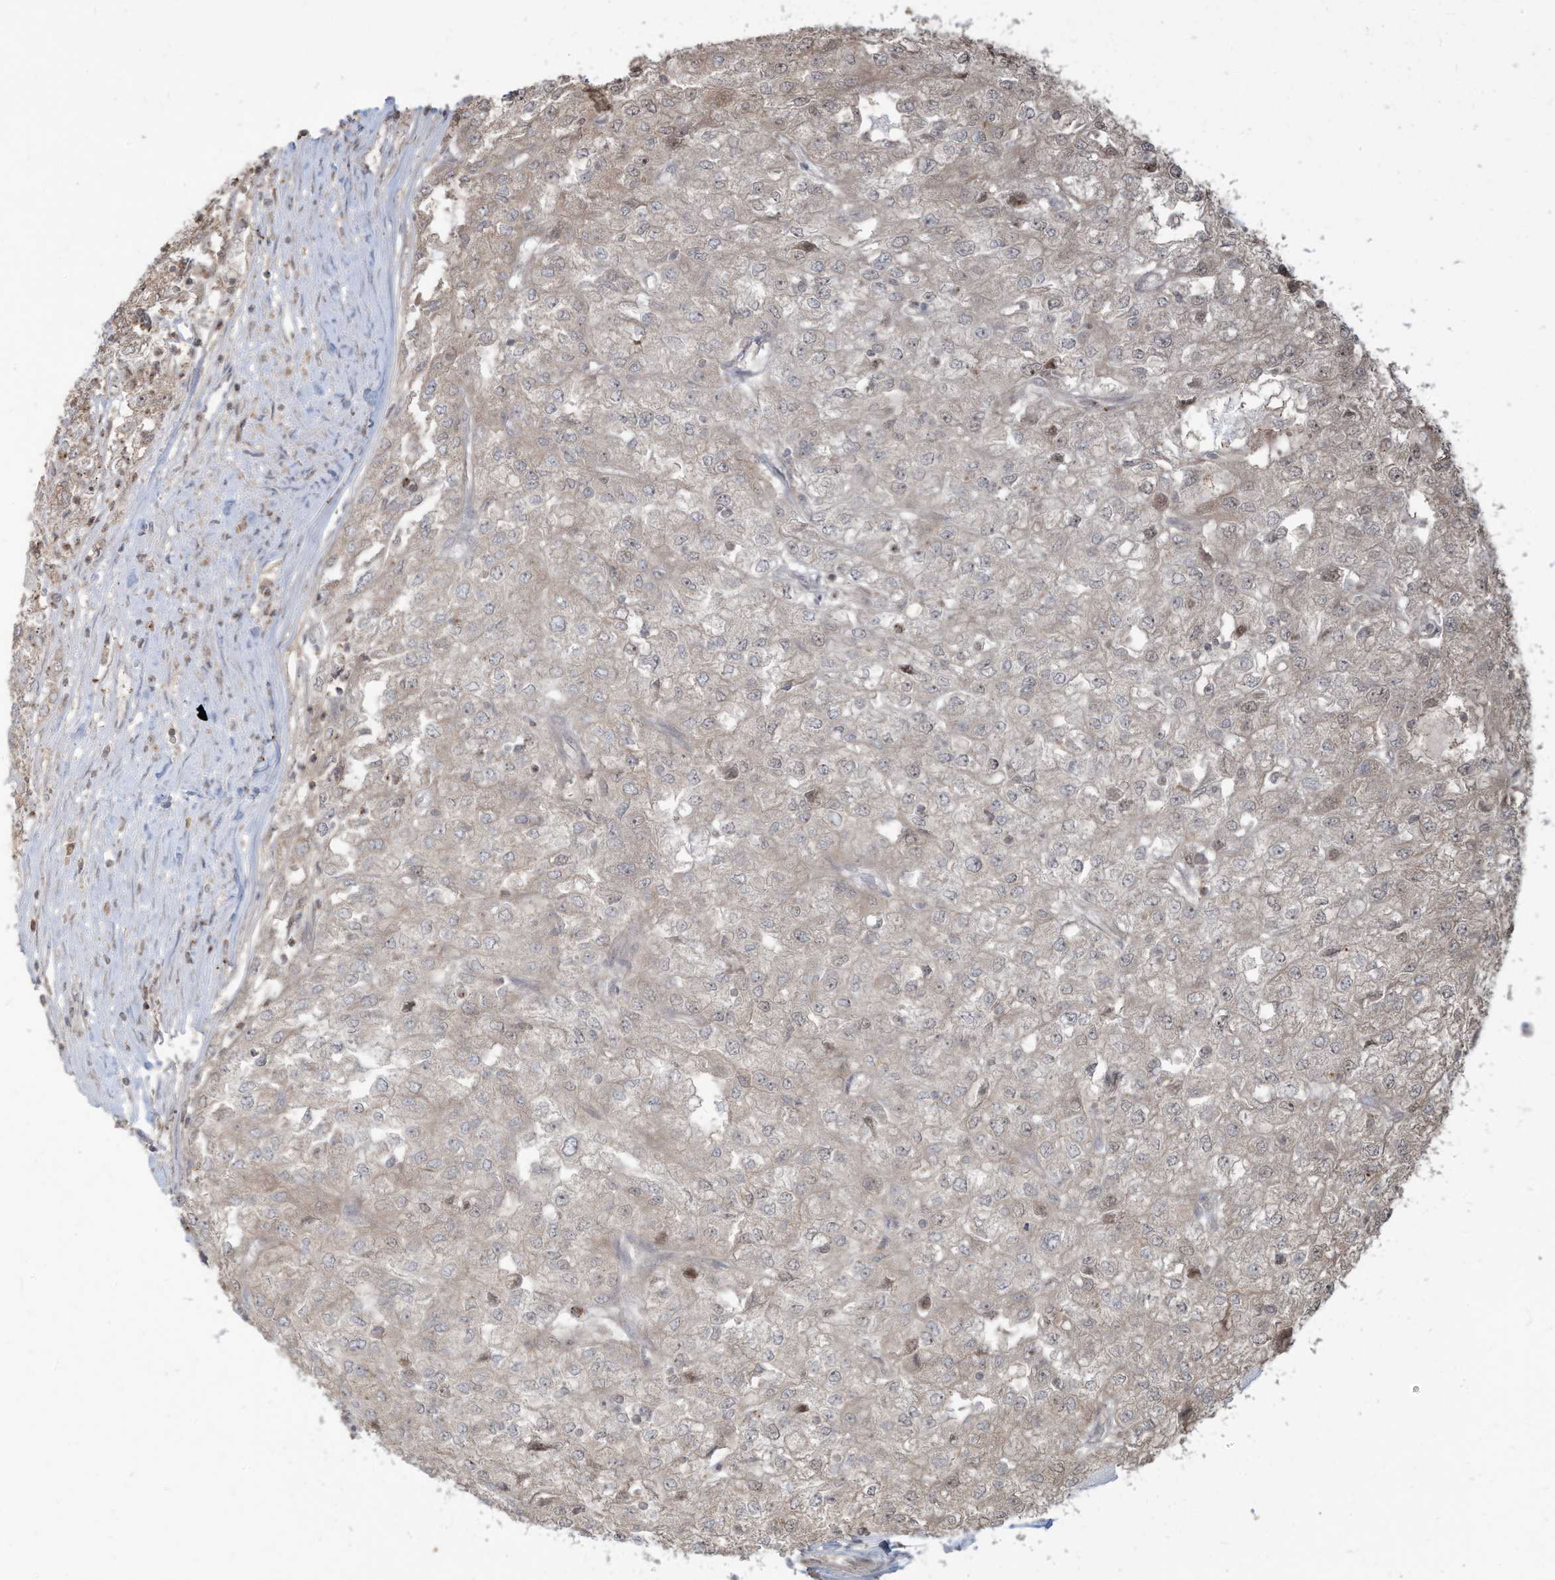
{"staining": {"intensity": "negative", "quantity": "none", "location": "none"}, "tissue": "renal cancer", "cell_type": "Tumor cells", "image_type": "cancer", "snomed": [{"axis": "morphology", "description": "Adenocarcinoma, NOS"}, {"axis": "topography", "description": "Kidney"}], "caption": "High power microscopy micrograph of an immunohistochemistry photomicrograph of renal cancer, revealing no significant staining in tumor cells.", "gene": "CARF", "patient": {"sex": "female", "age": 54}}